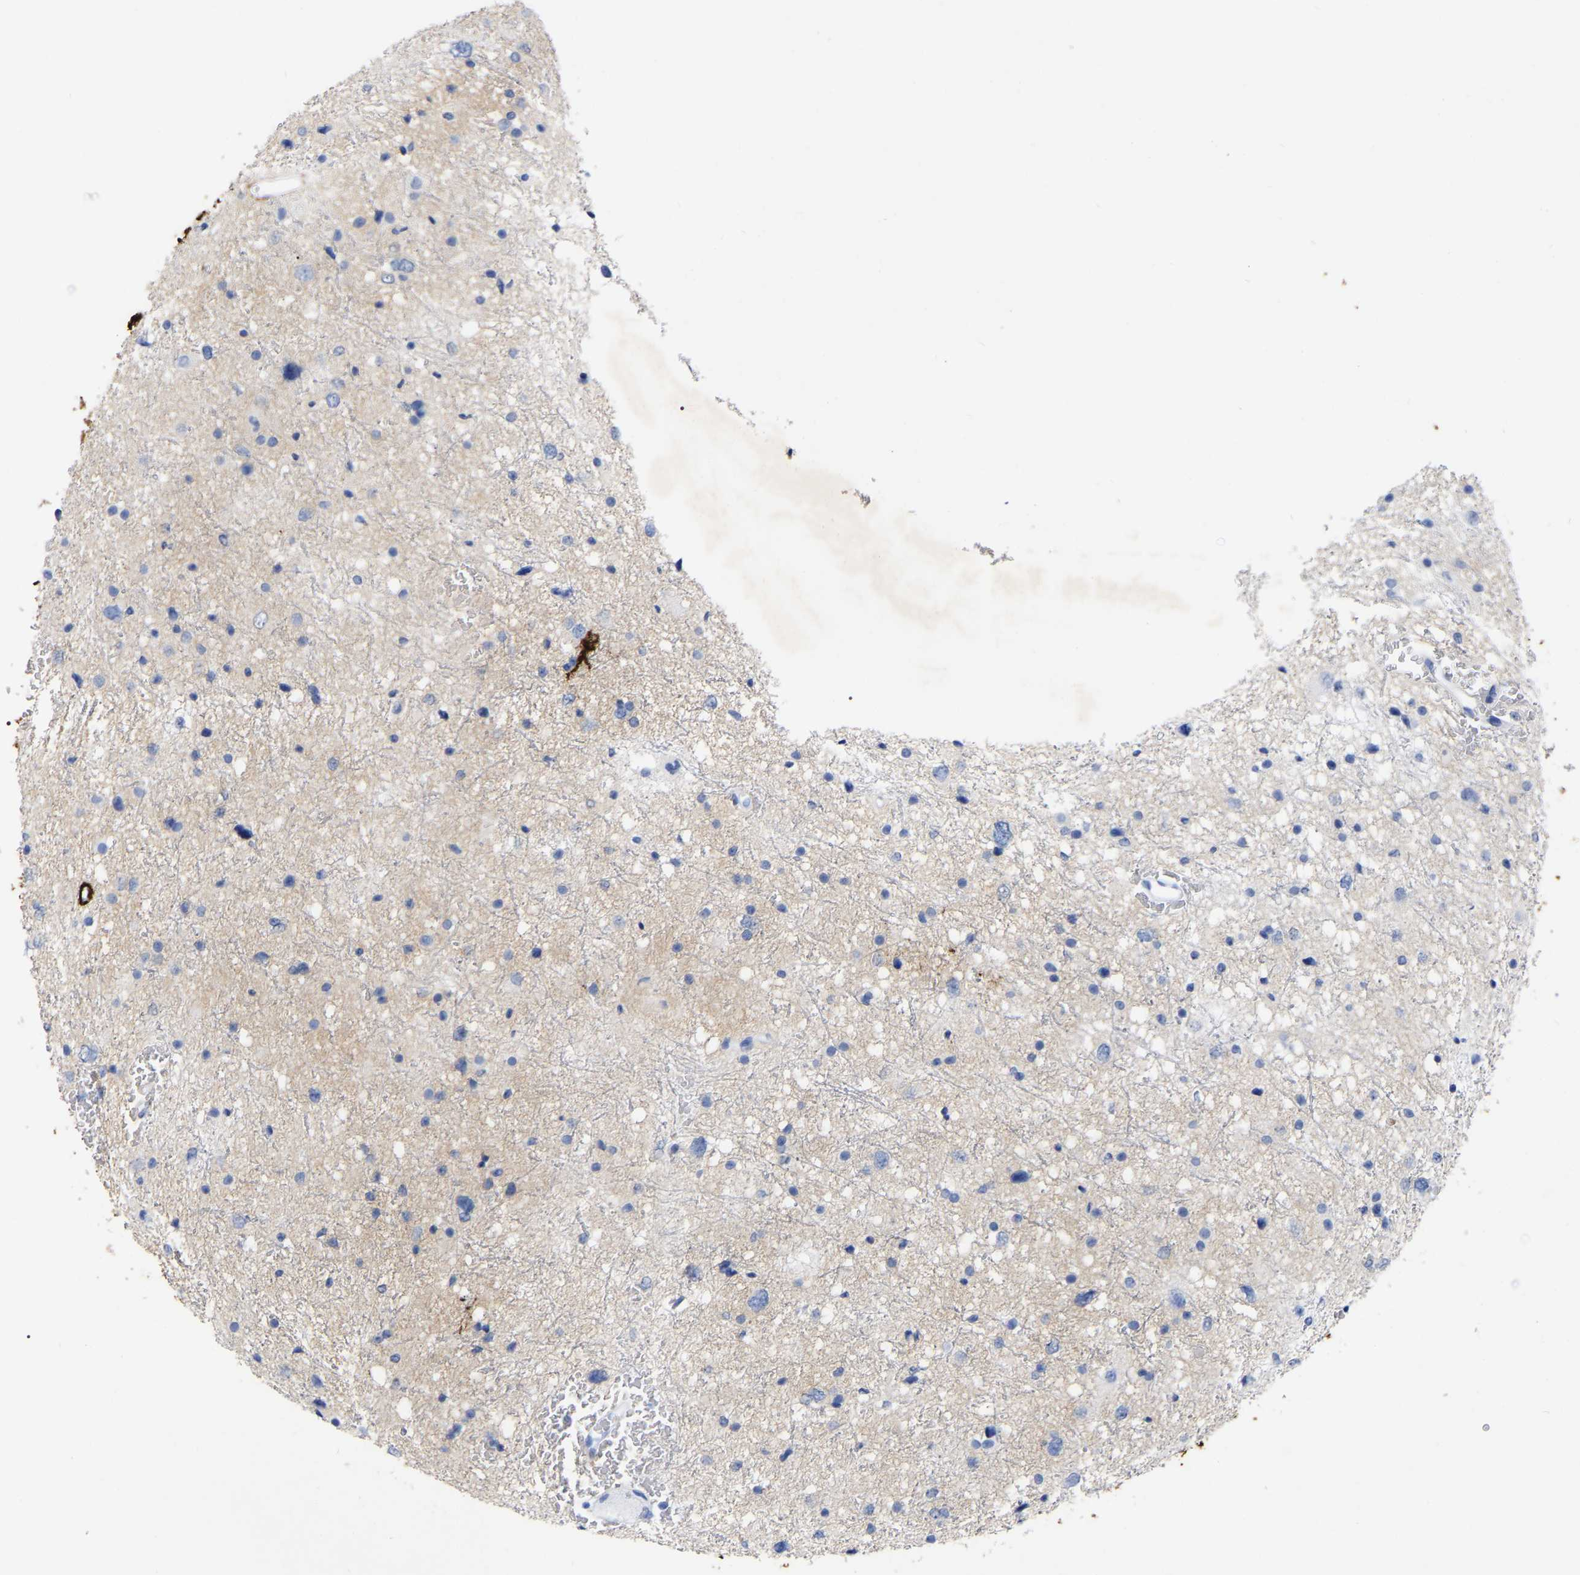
{"staining": {"intensity": "weak", "quantity": "<25%", "location": "cytoplasmic/membranous"}, "tissue": "glioma", "cell_type": "Tumor cells", "image_type": "cancer", "snomed": [{"axis": "morphology", "description": "Glioma, malignant, Low grade"}, {"axis": "topography", "description": "Brain"}], "caption": "Immunohistochemistry photomicrograph of glioma stained for a protein (brown), which shows no positivity in tumor cells.", "gene": "HAPLN1", "patient": {"sex": "female", "age": 37}}